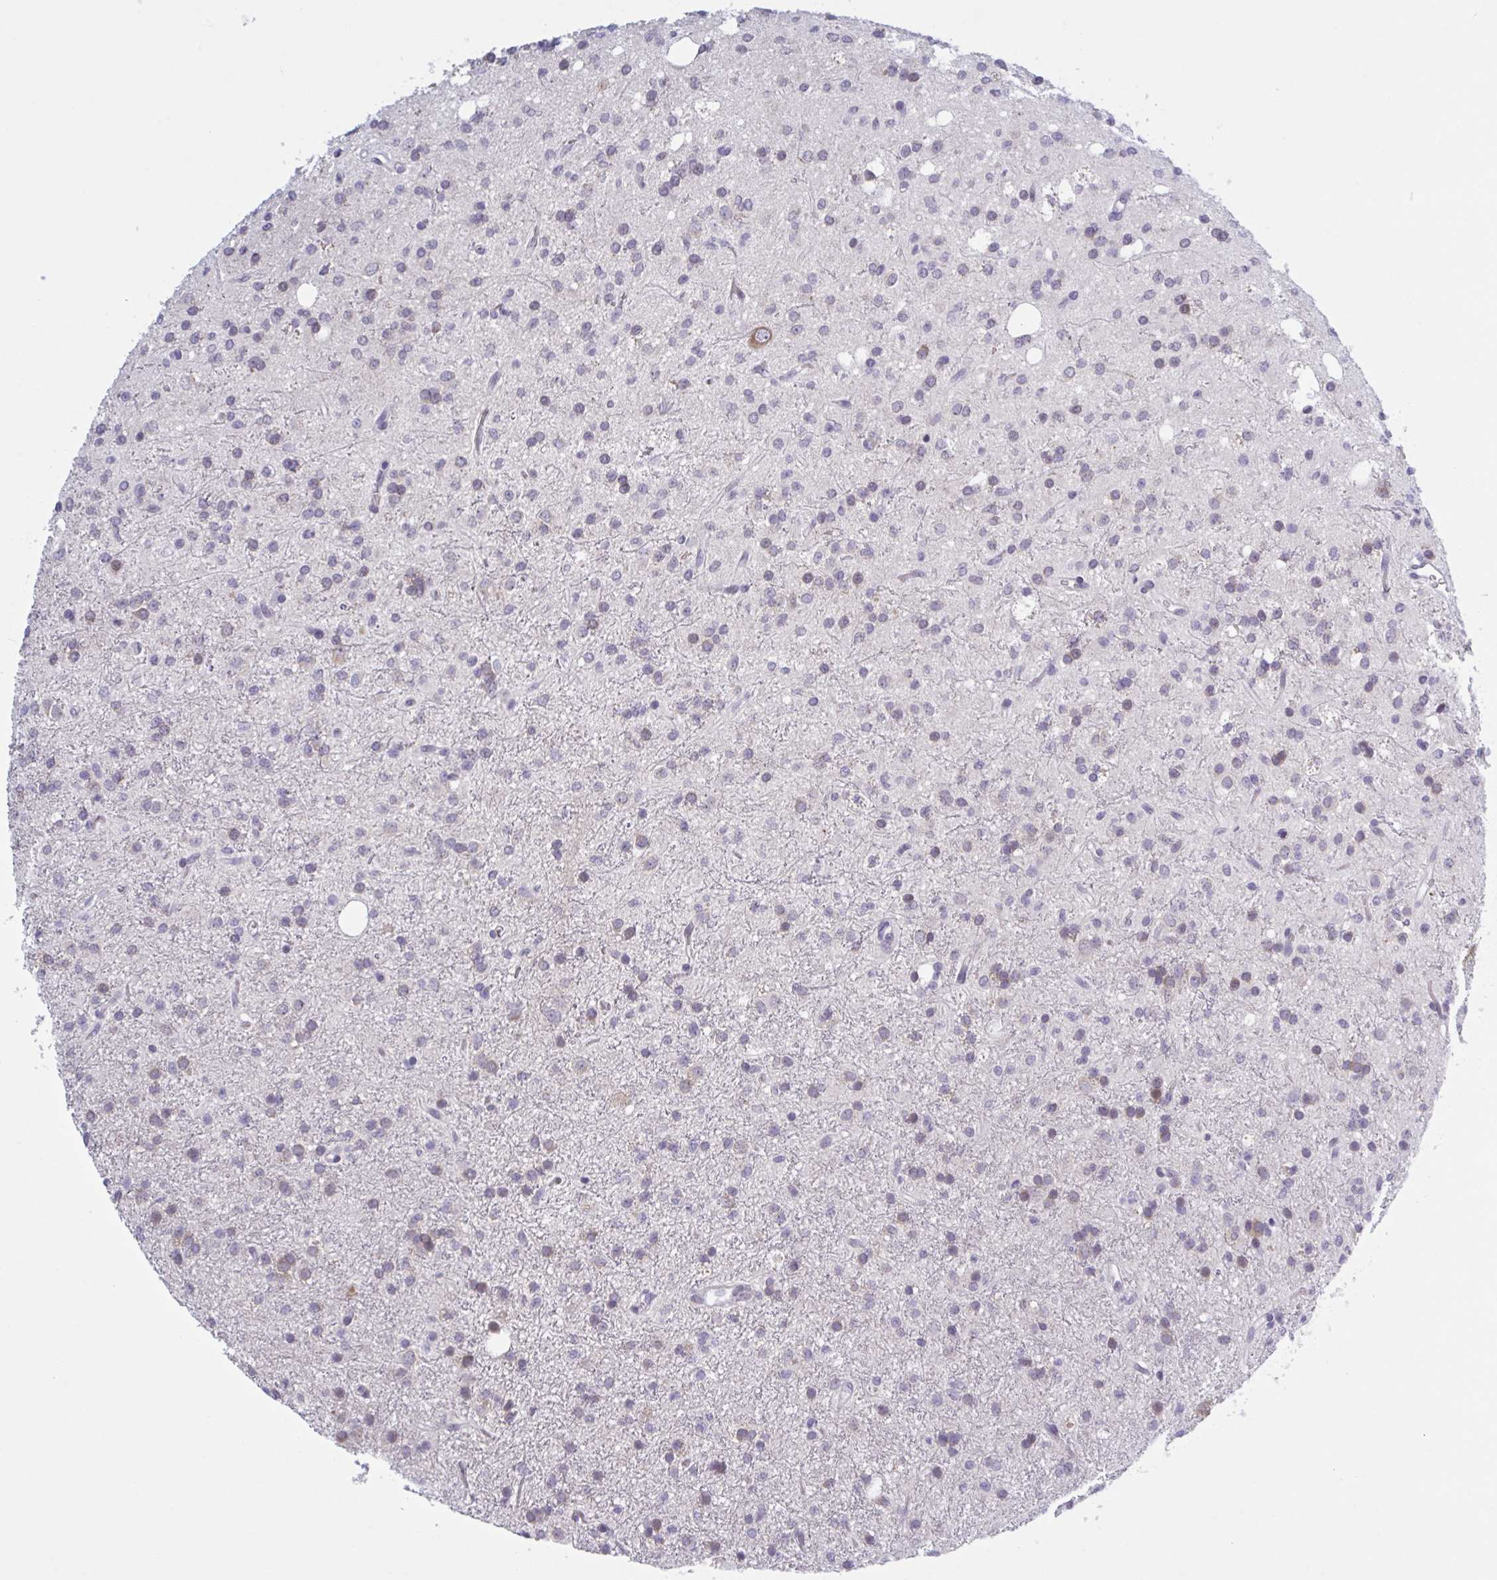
{"staining": {"intensity": "negative", "quantity": "none", "location": "none"}, "tissue": "glioma", "cell_type": "Tumor cells", "image_type": "cancer", "snomed": [{"axis": "morphology", "description": "Glioma, malignant, Low grade"}, {"axis": "topography", "description": "Brain"}], "caption": "The immunohistochemistry photomicrograph has no significant expression in tumor cells of glioma tissue.", "gene": "HSD11B2", "patient": {"sex": "female", "age": 33}}